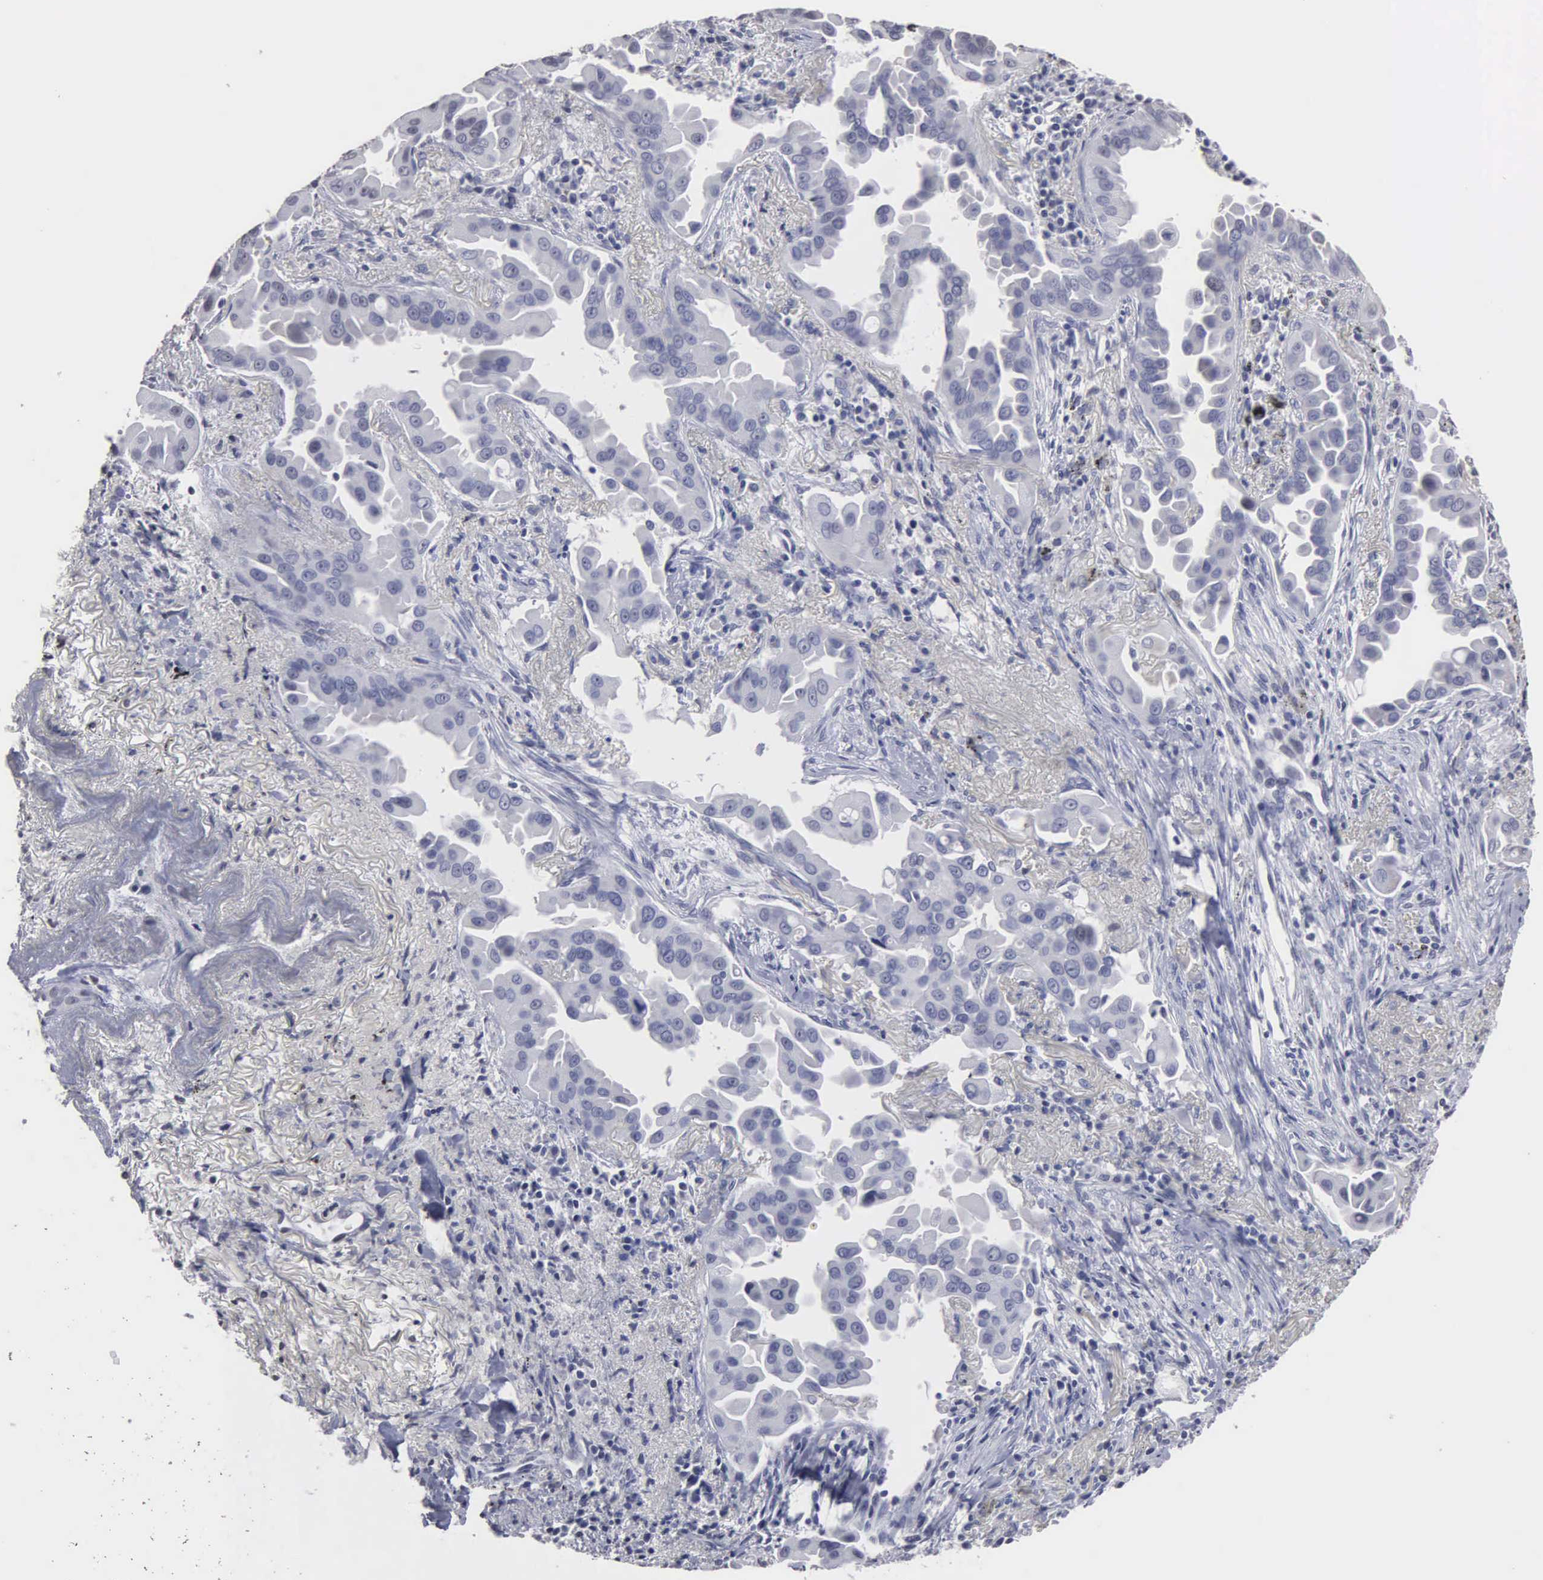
{"staining": {"intensity": "negative", "quantity": "none", "location": "none"}, "tissue": "lung cancer", "cell_type": "Tumor cells", "image_type": "cancer", "snomed": [{"axis": "morphology", "description": "Adenocarcinoma, NOS"}, {"axis": "topography", "description": "Lung"}], "caption": "Image shows no significant protein expression in tumor cells of lung adenocarcinoma.", "gene": "UPB1", "patient": {"sex": "male", "age": 68}}